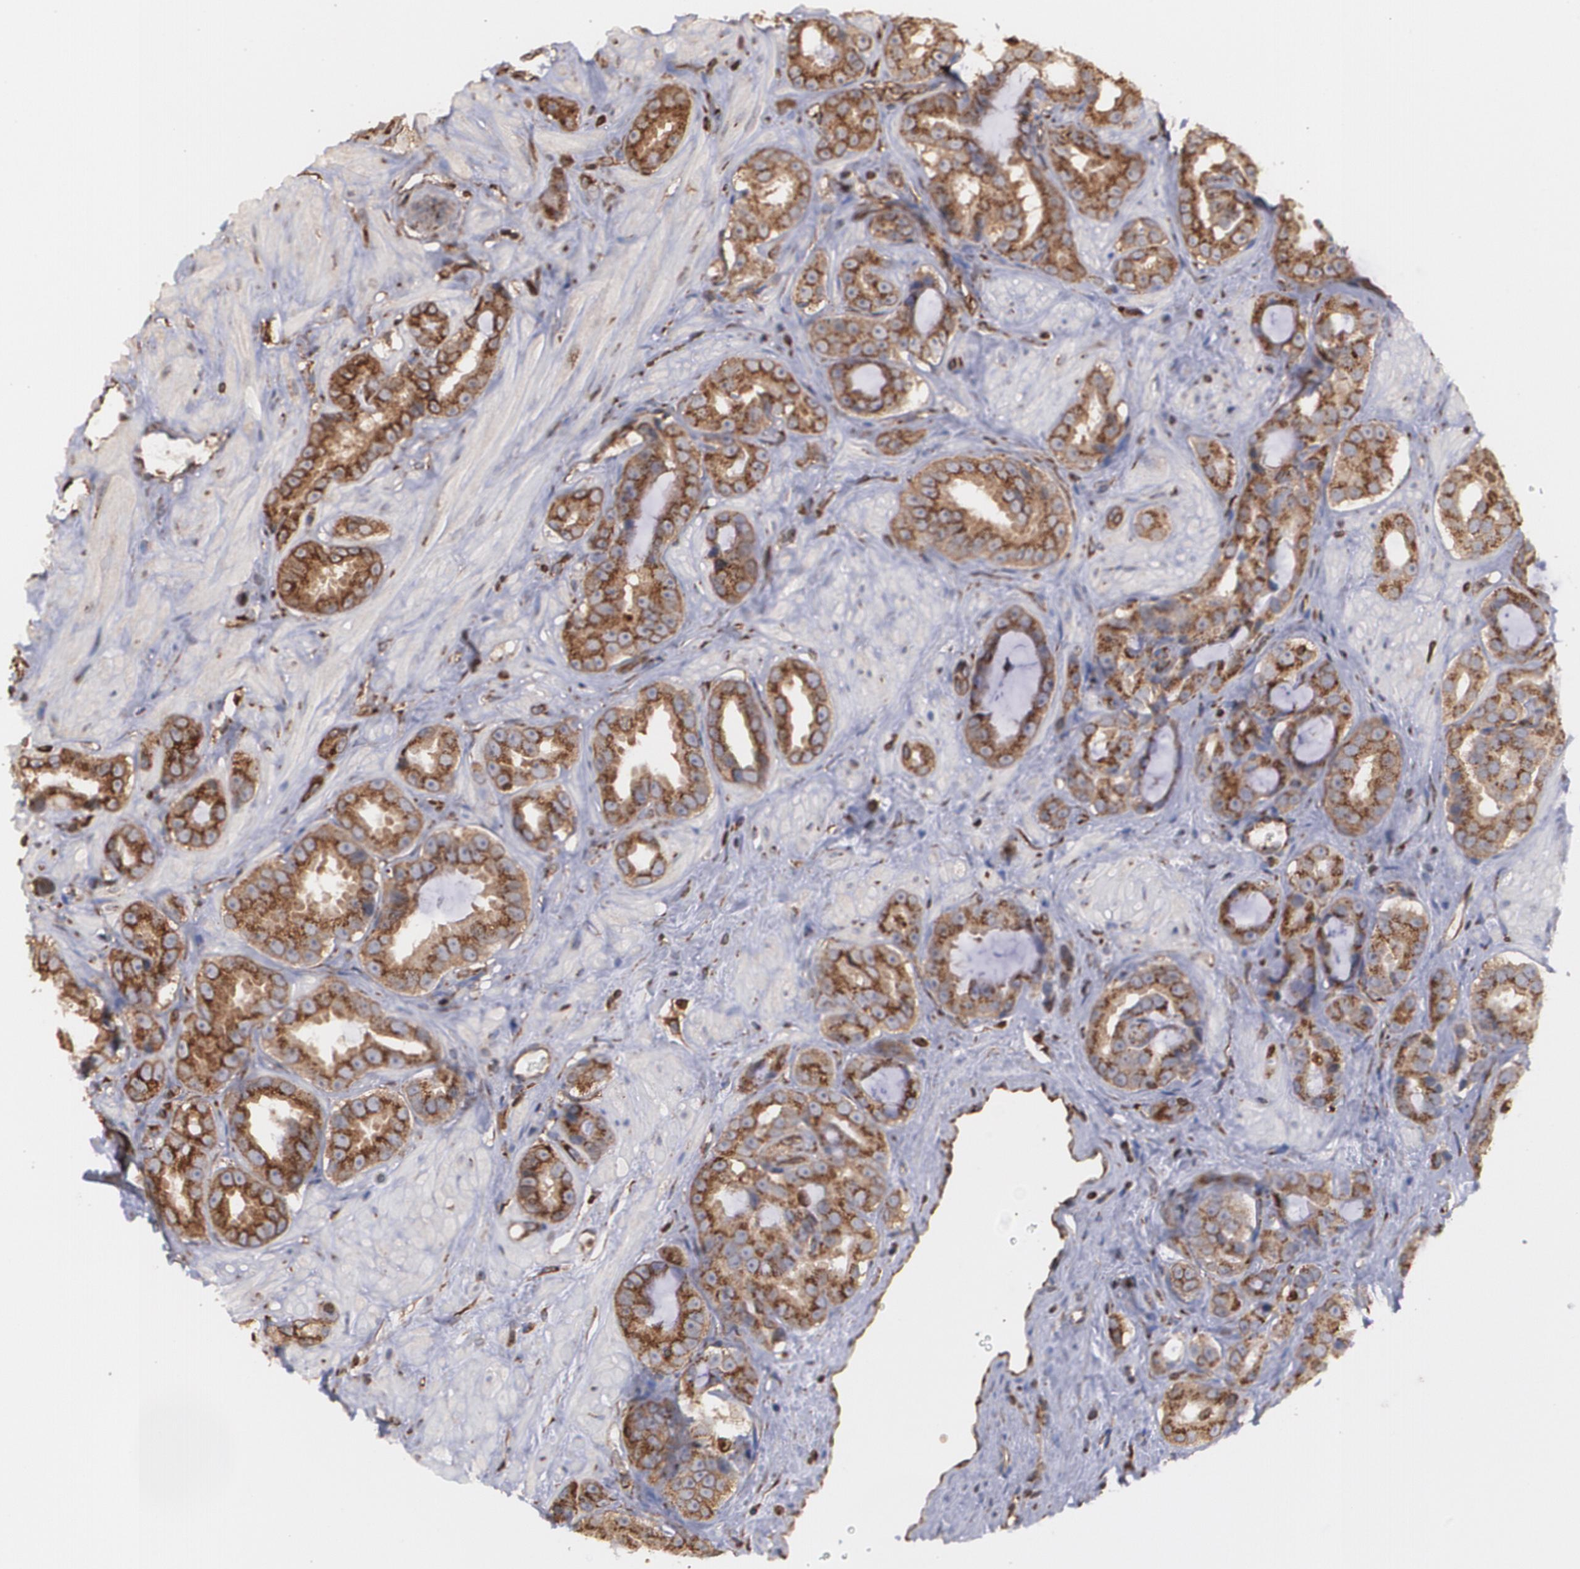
{"staining": {"intensity": "strong", "quantity": ">75%", "location": "cytoplasmic/membranous"}, "tissue": "prostate cancer", "cell_type": "Tumor cells", "image_type": "cancer", "snomed": [{"axis": "morphology", "description": "Adenocarcinoma, Low grade"}, {"axis": "topography", "description": "Prostate"}], "caption": "Protein staining by IHC exhibits strong cytoplasmic/membranous positivity in approximately >75% of tumor cells in prostate cancer.", "gene": "TRIP11", "patient": {"sex": "male", "age": 59}}